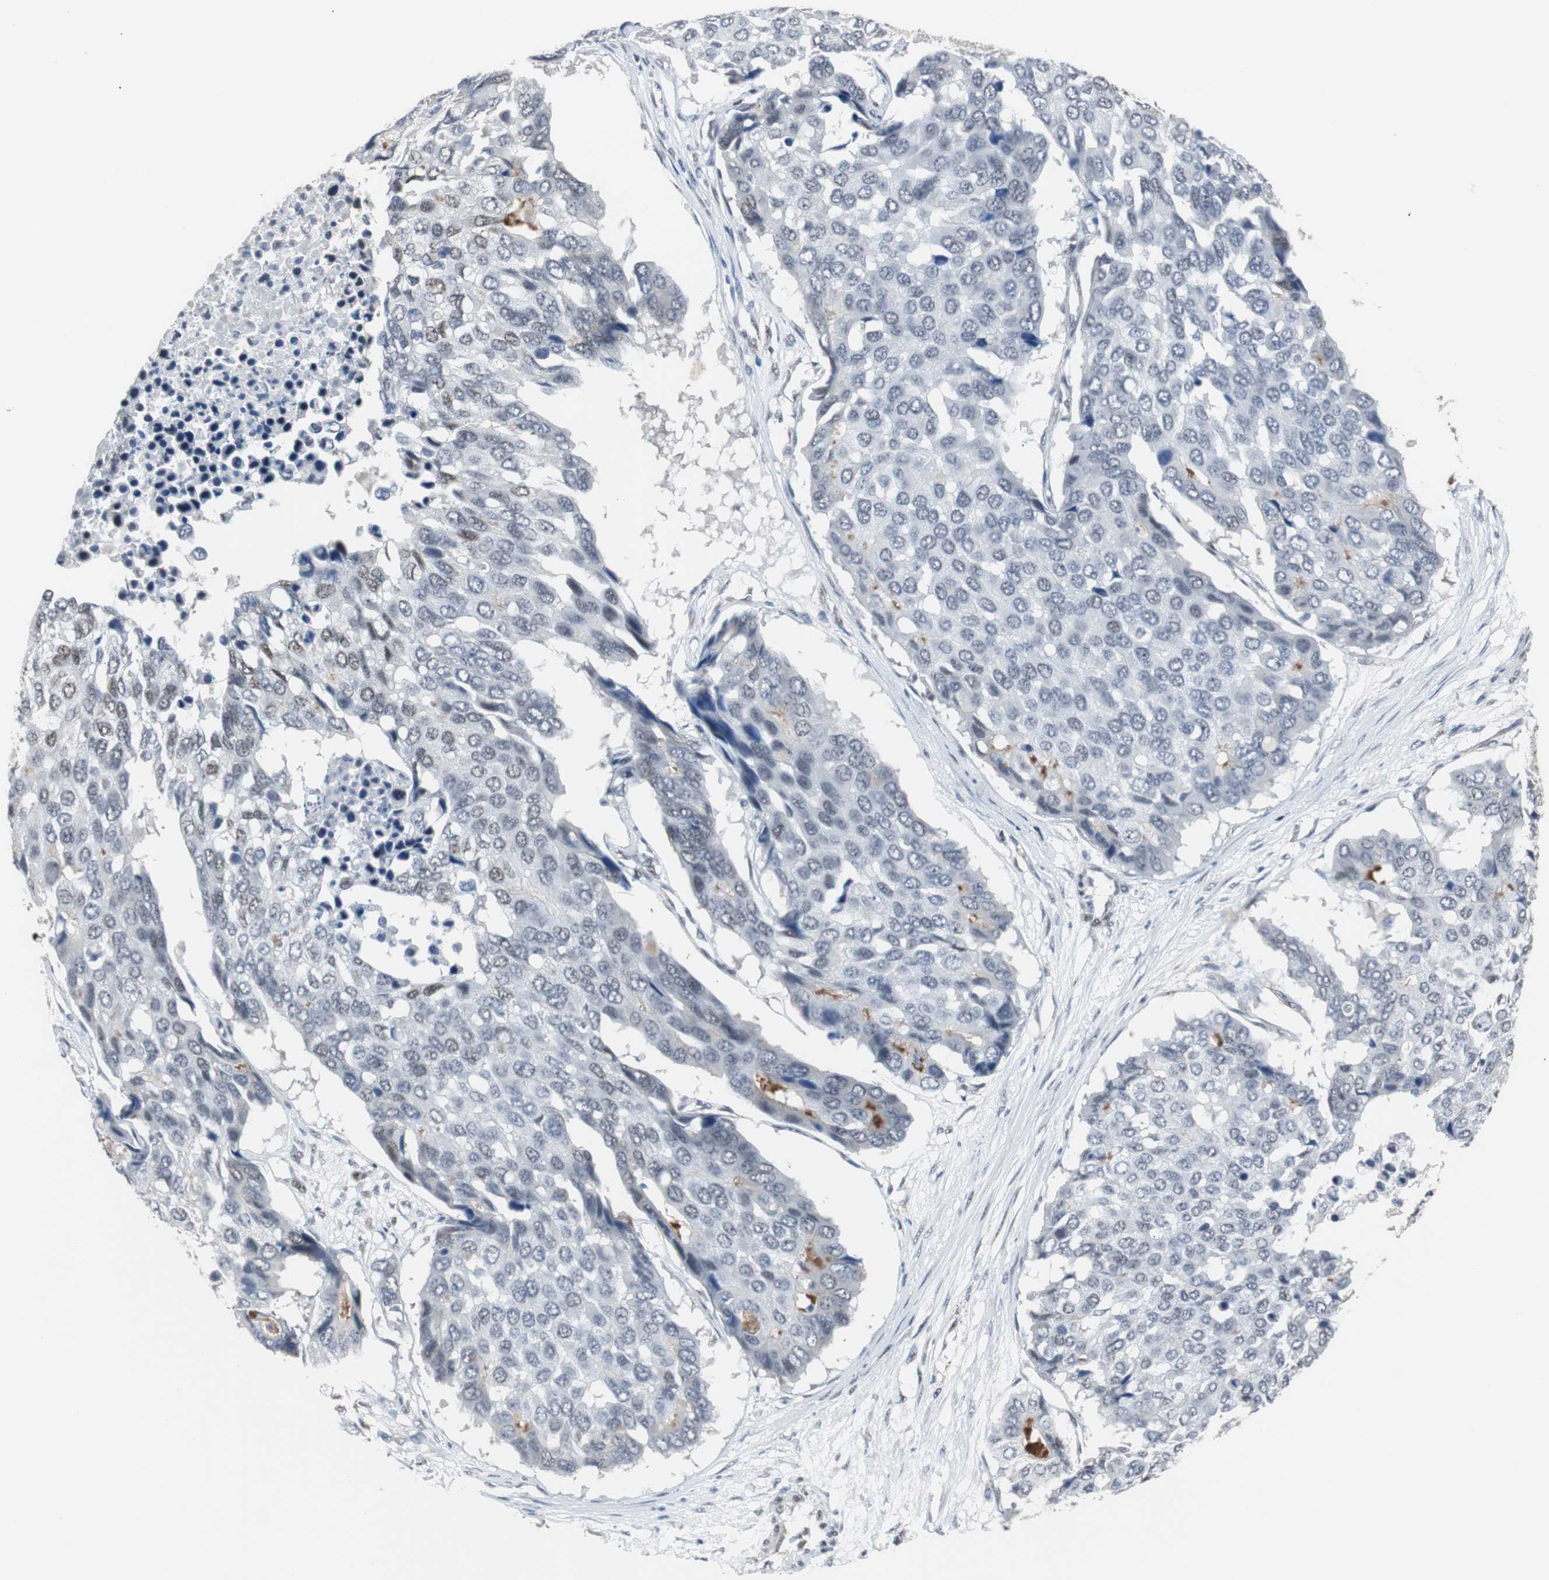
{"staining": {"intensity": "negative", "quantity": "none", "location": "none"}, "tissue": "pancreatic cancer", "cell_type": "Tumor cells", "image_type": "cancer", "snomed": [{"axis": "morphology", "description": "Adenocarcinoma, NOS"}, {"axis": "topography", "description": "Pancreas"}], "caption": "IHC photomicrograph of pancreatic cancer (adenocarcinoma) stained for a protein (brown), which shows no positivity in tumor cells.", "gene": "ZHX2", "patient": {"sex": "male", "age": 50}}